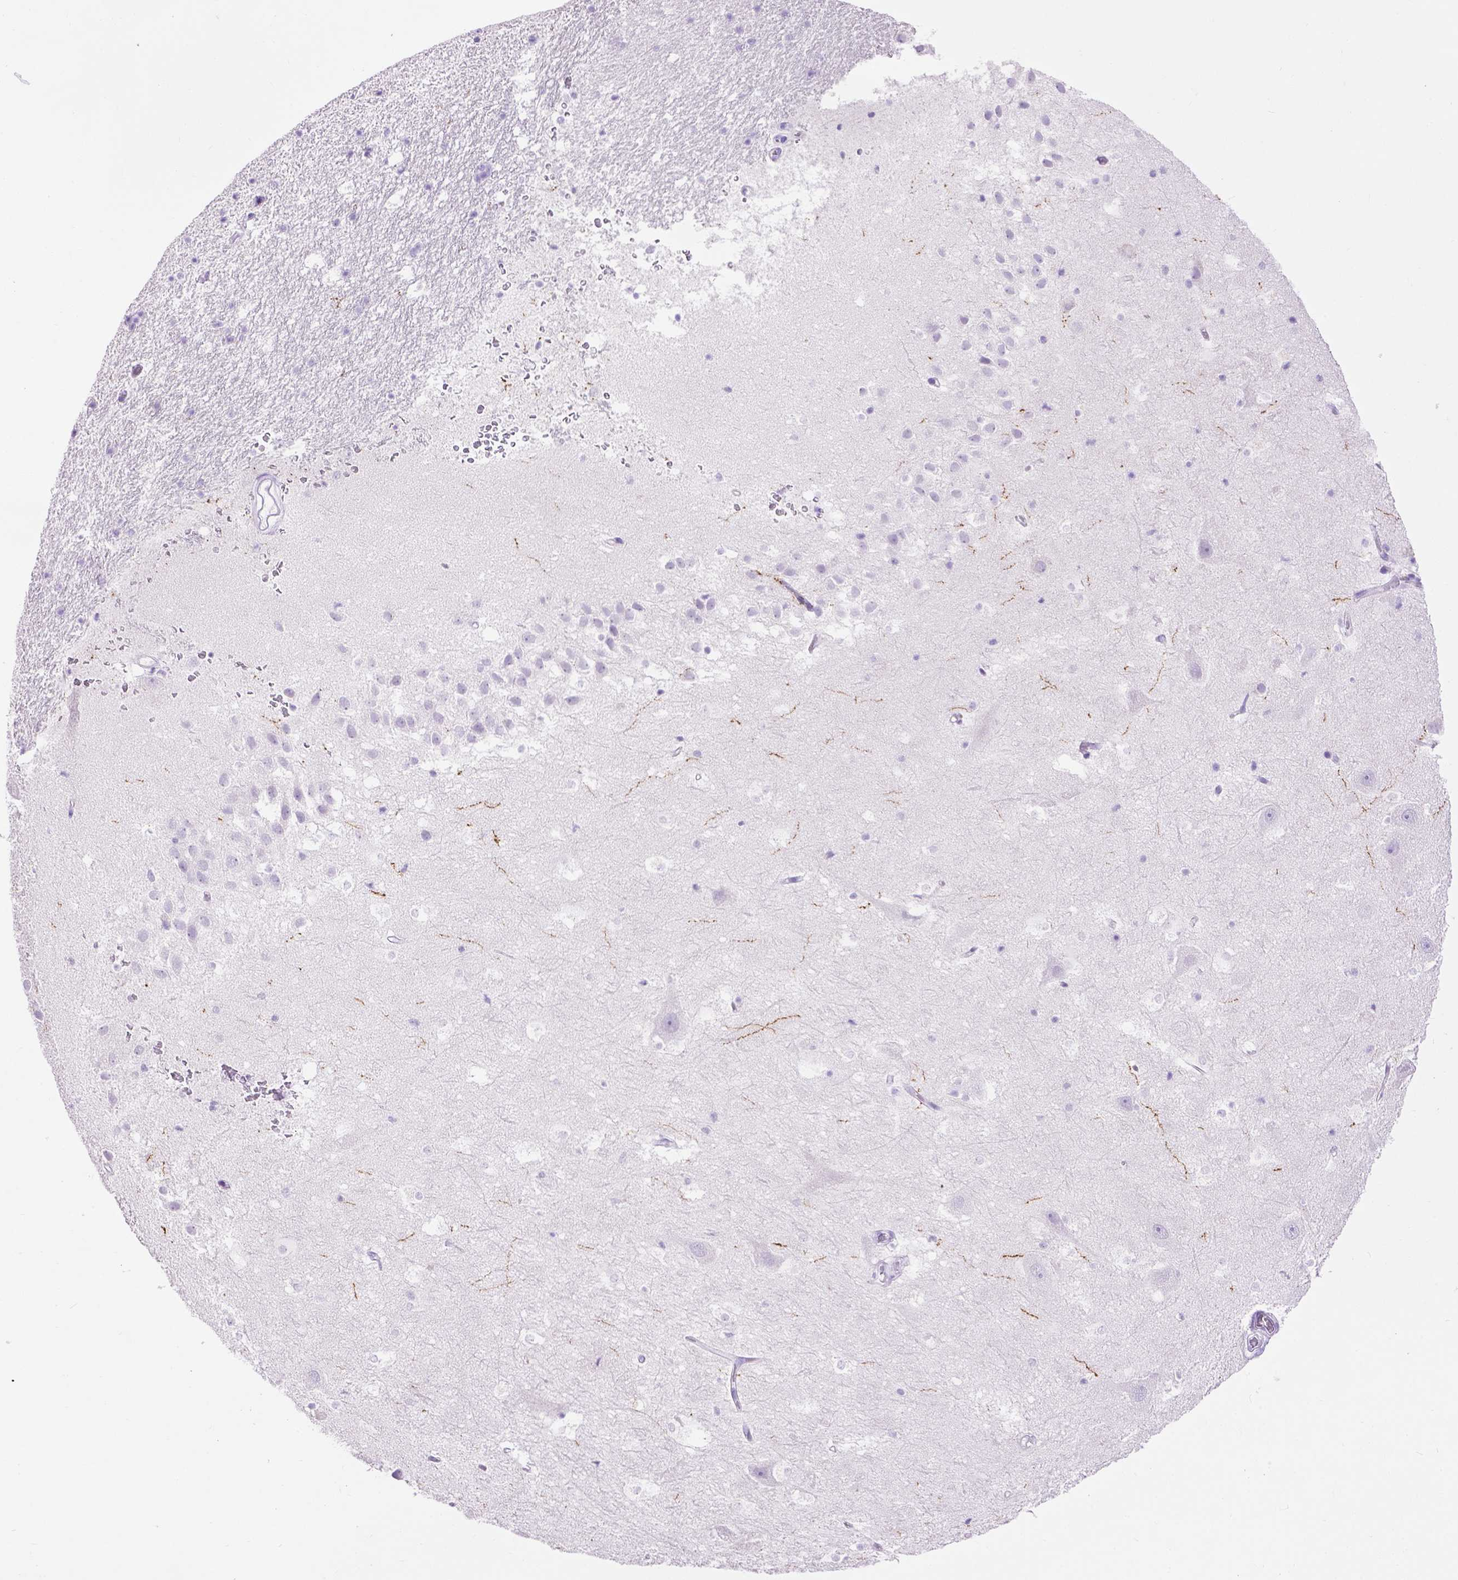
{"staining": {"intensity": "negative", "quantity": "none", "location": "none"}, "tissue": "hippocampus", "cell_type": "Glial cells", "image_type": "normal", "snomed": [{"axis": "morphology", "description": "Normal tissue, NOS"}, {"axis": "topography", "description": "Hippocampus"}], "caption": "This image is of benign hippocampus stained with immunohistochemistry (IHC) to label a protein in brown with the nuclei are counter-stained blue. There is no expression in glial cells.", "gene": "TH", "patient": {"sex": "male", "age": 26}}